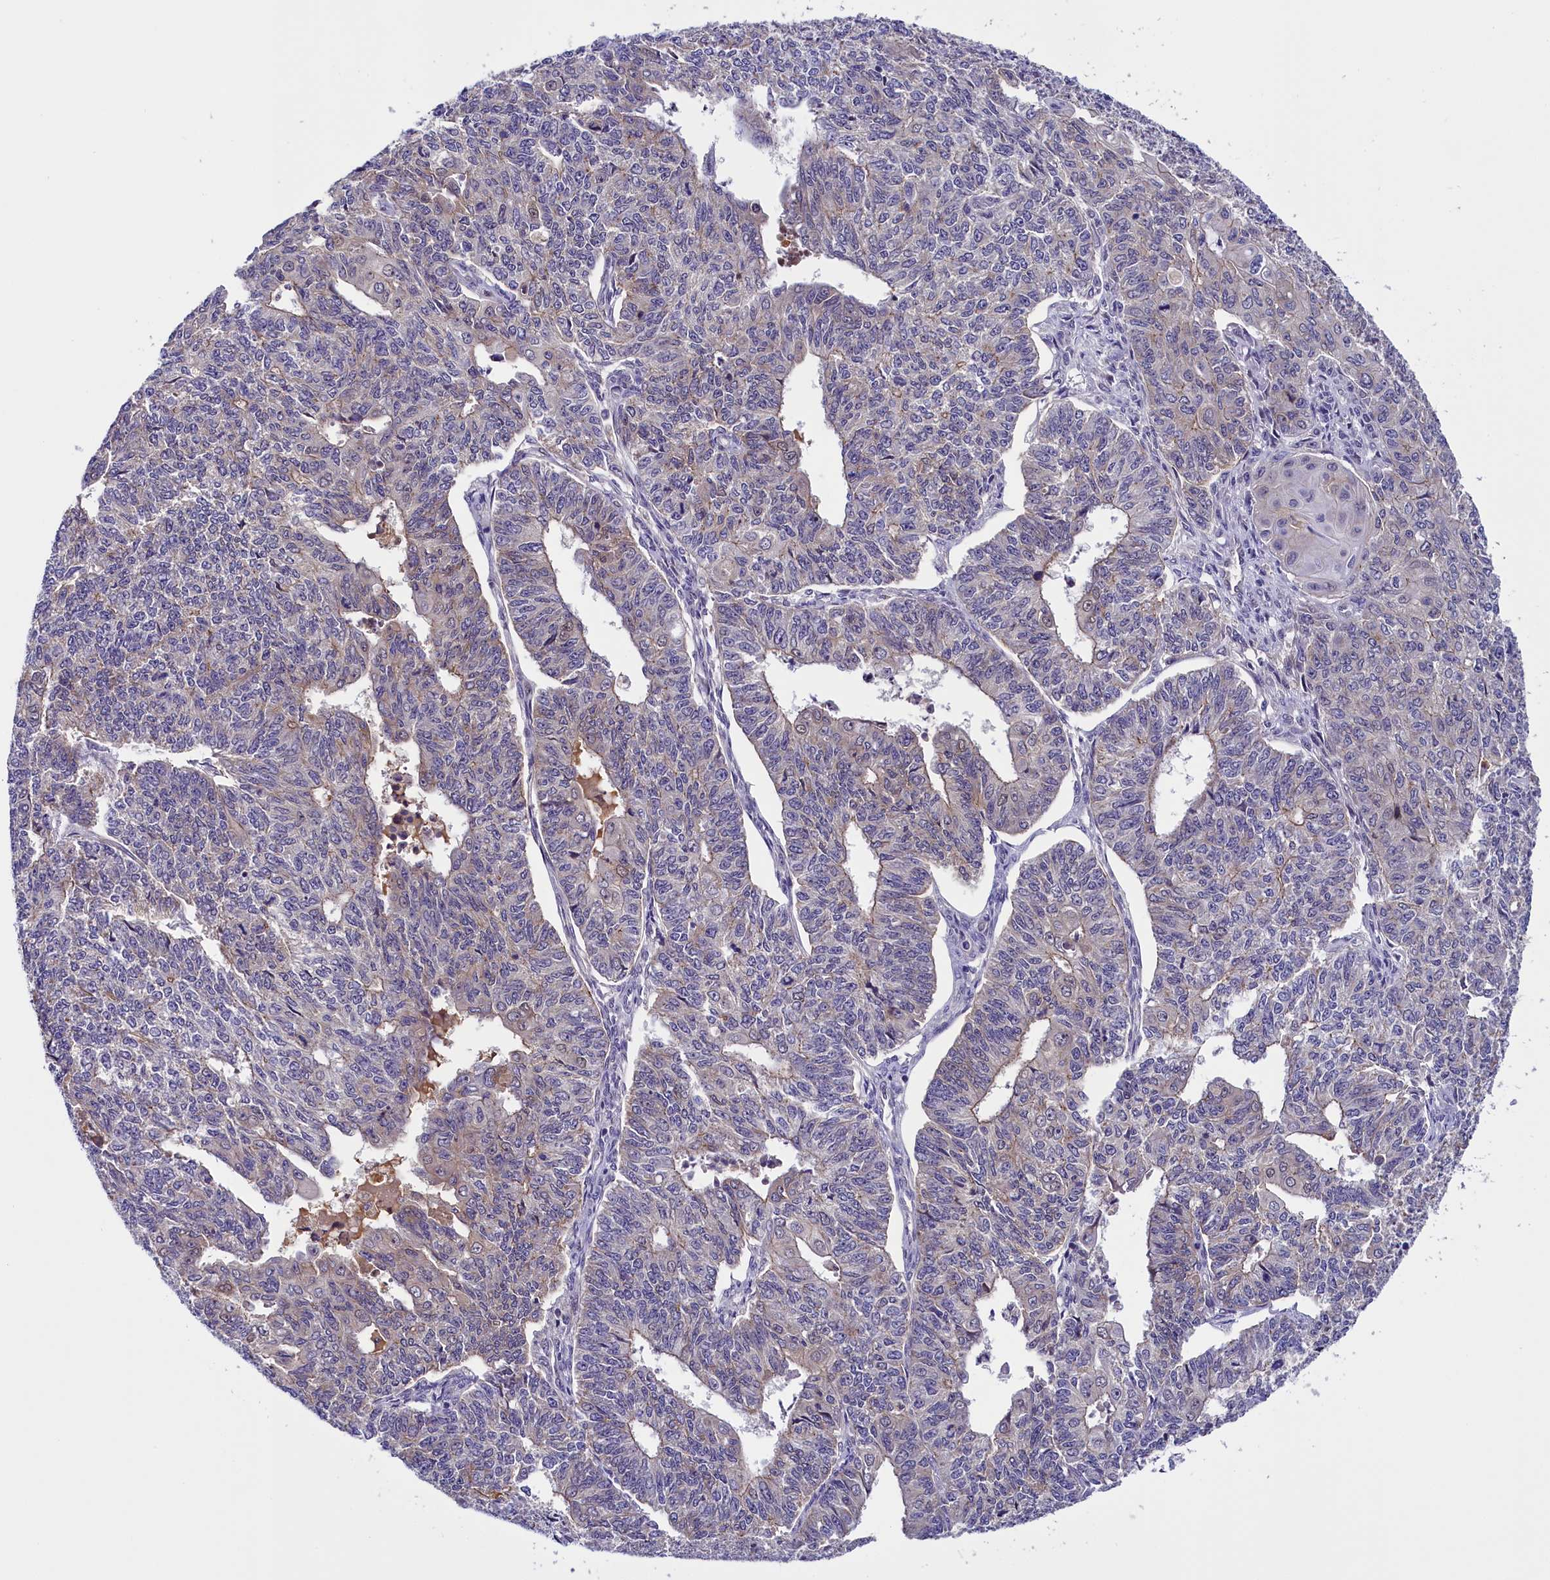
{"staining": {"intensity": "negative", "quantity": "none", "location": "none"}, "tissue": "endometrial cancer", "cell_type": "Tumor cells", "image_type": "cancer", "snomed": [{"axis": "morphology", "description": "Adenocarcinoma, NOS"}, {"axis": "topography", "description": "Endometrium"}], "caption": "Immunohistochemical staining of human endometrial cancer shows no significant positivity in tumor cells.", "gene": "ENKD1", "patient": {"sex": "female", "age": 32}}